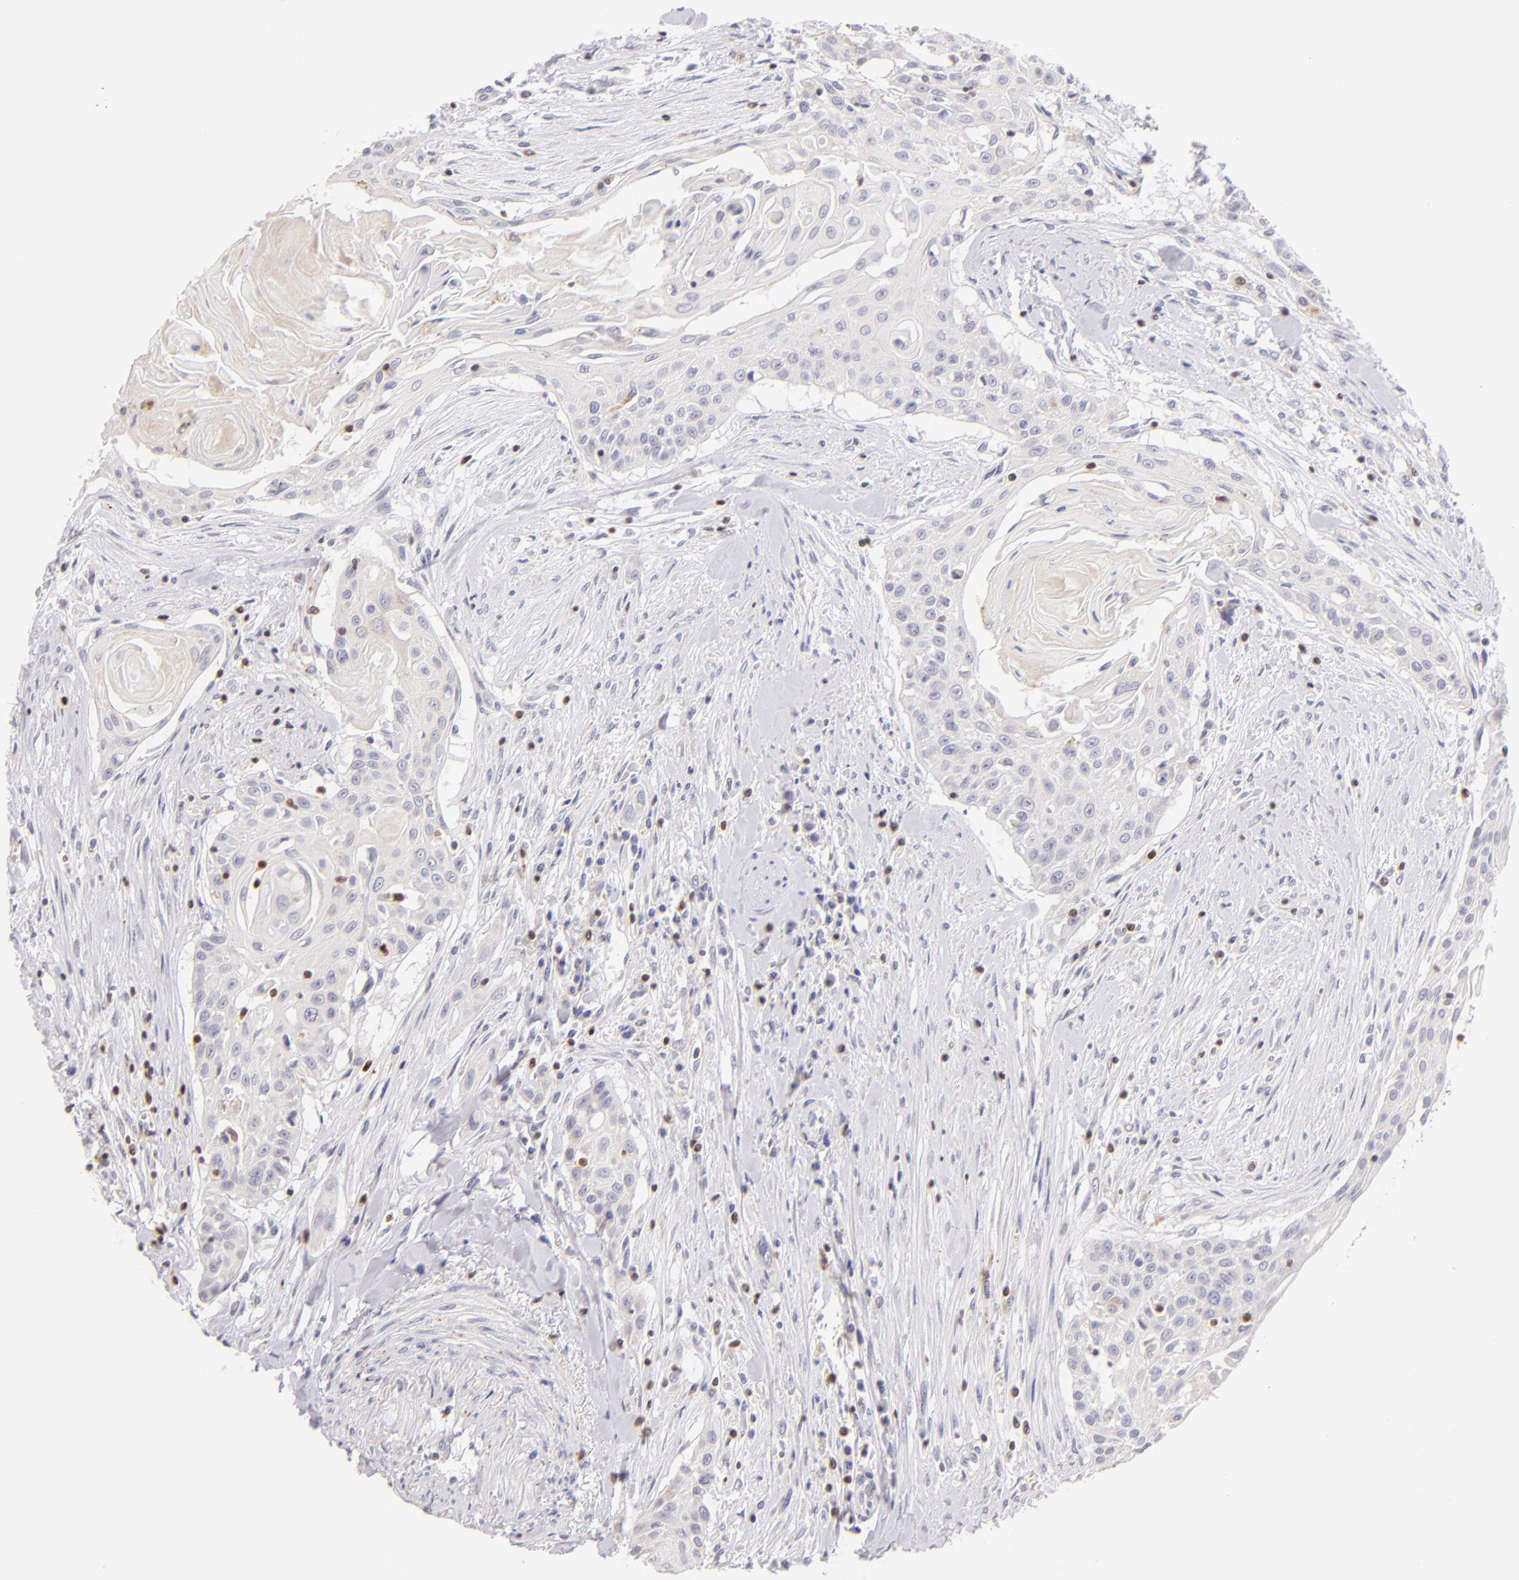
{"staining": {"intensity": "negative", "quantity": "none", "location": "none"}, "tissue": "head and neck cancer", "cell_type": "Tumor cells", "image_type": "cancer", "snomed": [{"axis": "morphology", "description": "Squamous cell carcinoma, NOS"}, {"axis": "morphology", "description": "Squamous cell carcinoma, metastatic, NOS"}, {"axis": "topography", "description": "Lymph node"}, {"axis": "topography", "description": "Salivary gland"}, {"axis": "topography", "description": "Head-Neck"}], "caption": "An immunohistochemistry image of head and neck cancer (squamous cell carcinoma) is shown. There is no staining in tumor cells of head and neck cancer (squamous cell carcinoma).", "gene": "ZAP70", "patient": {"sex": "female", "age": 74}}